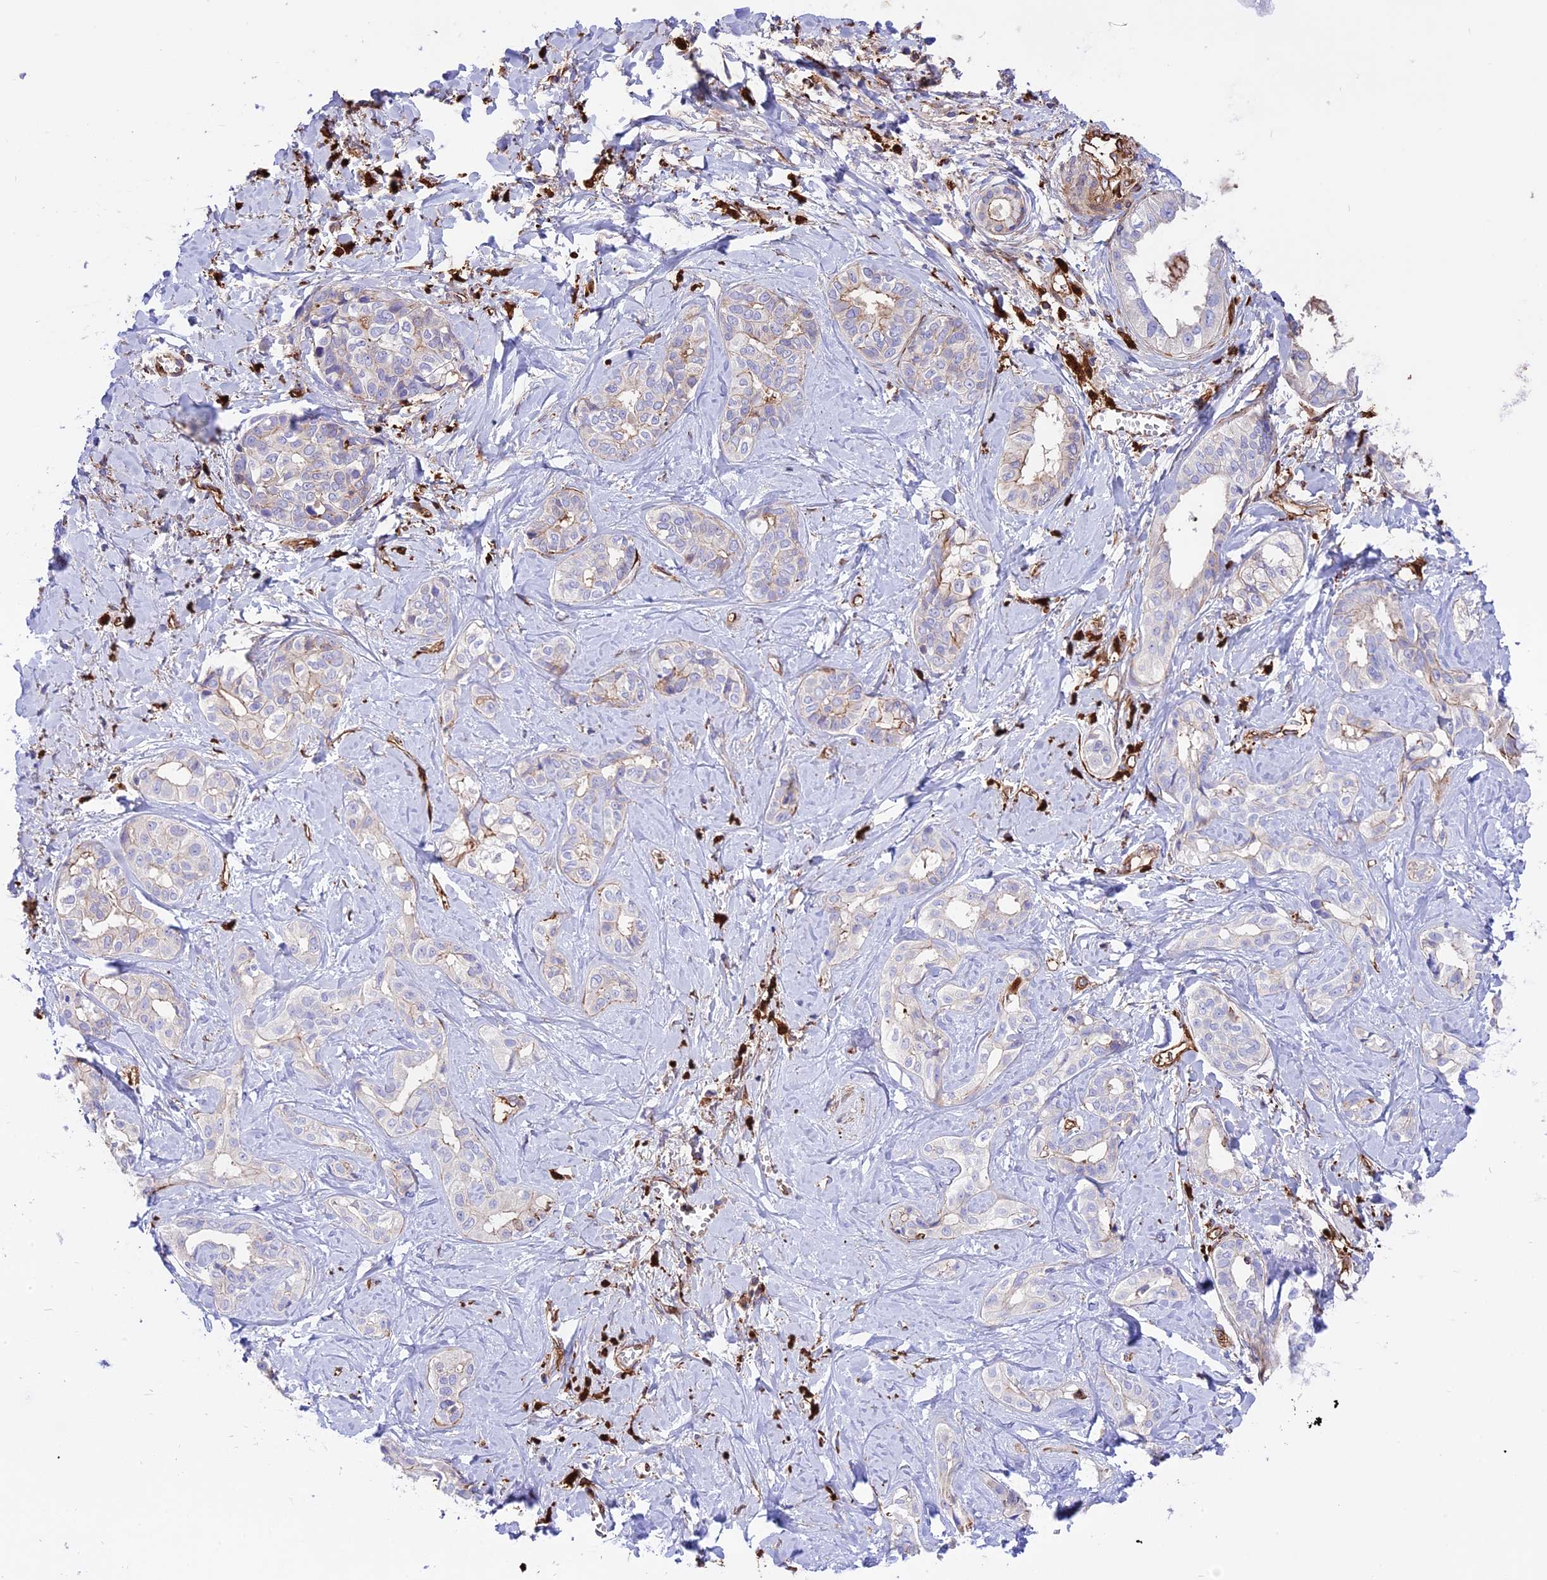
{"staining": {"intensity": "negative", "quantity": "none", "location": "none"}, "tissue": "liver cancer", "cell_type": "Tumor cells", "image_type": "cancer", "snomed": [{"axis": "morphology", "description": "Cholangiocarcinoma"}, {"axis": "topography", "description": "Liver"}], "caption": "Immunohistochemical staining of liver cholangiocarcinoma exhibits no significant positivity in tumor cells. (DAB IHC, high magnification).", "gene": "CD99L2", "patient": {"sex": "female", "age": 77}}